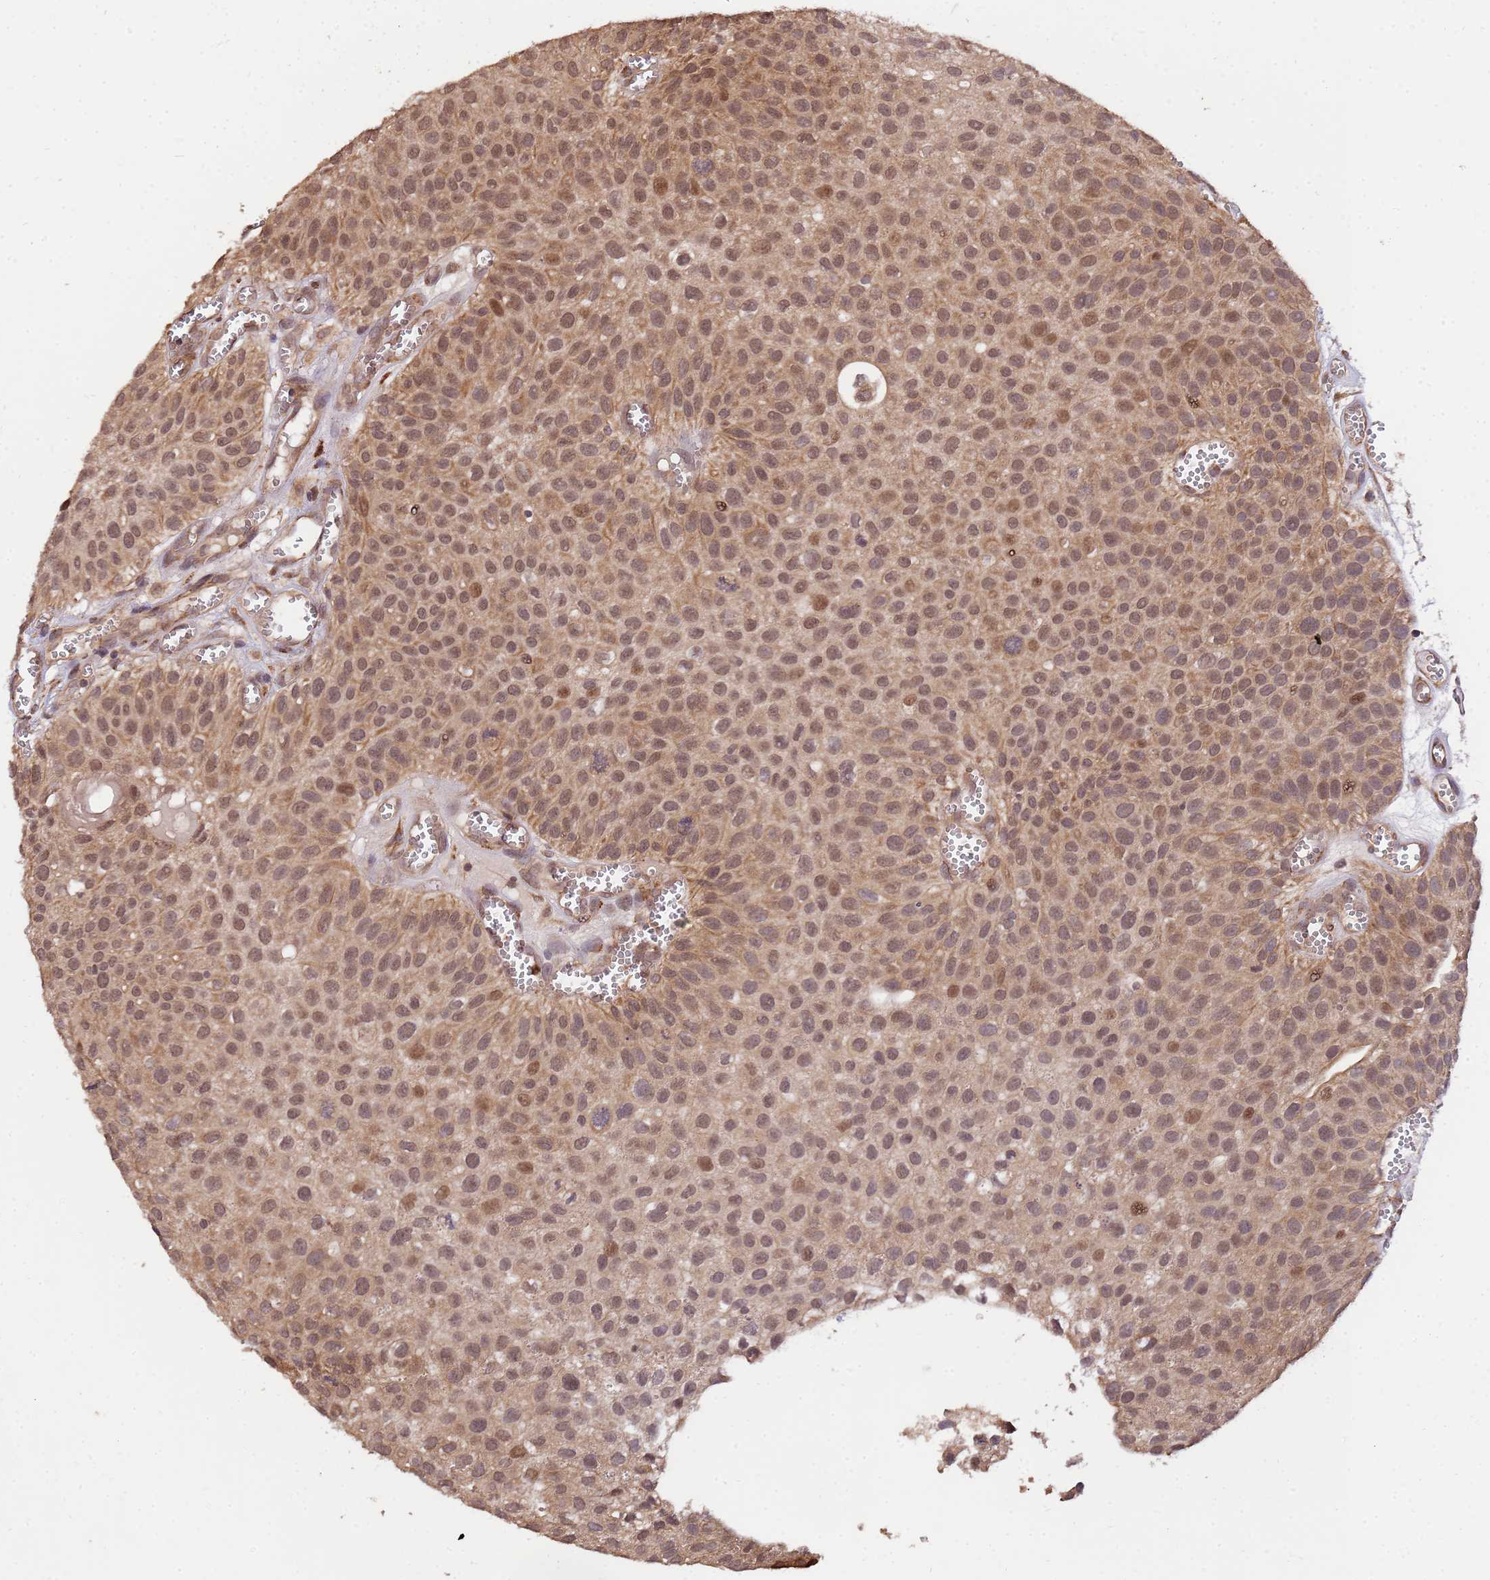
{"staining": {"intensity": "moderate", "quantity": ">75%", "location": "cytoplasmic/membranous,nuclear"}, "tissue": "urothelial cancer", "cell_type": "Tumor cells", "image_type": "cancer", "snomed": [{"axis": "morphology", "description": "Urothelial carcinoma, Low grade"}, {"axis": "topography", "description": "Urinary bladder"}], "caption": "Protein expression analysis of human urothelial carcinoma (low-grade) reveals moderate cytoplasmic/membranous and nuclear expression in about >75% of tumor cells.", "gene": "ZNF619", "patient": {"sex": "male", "age": 88}}